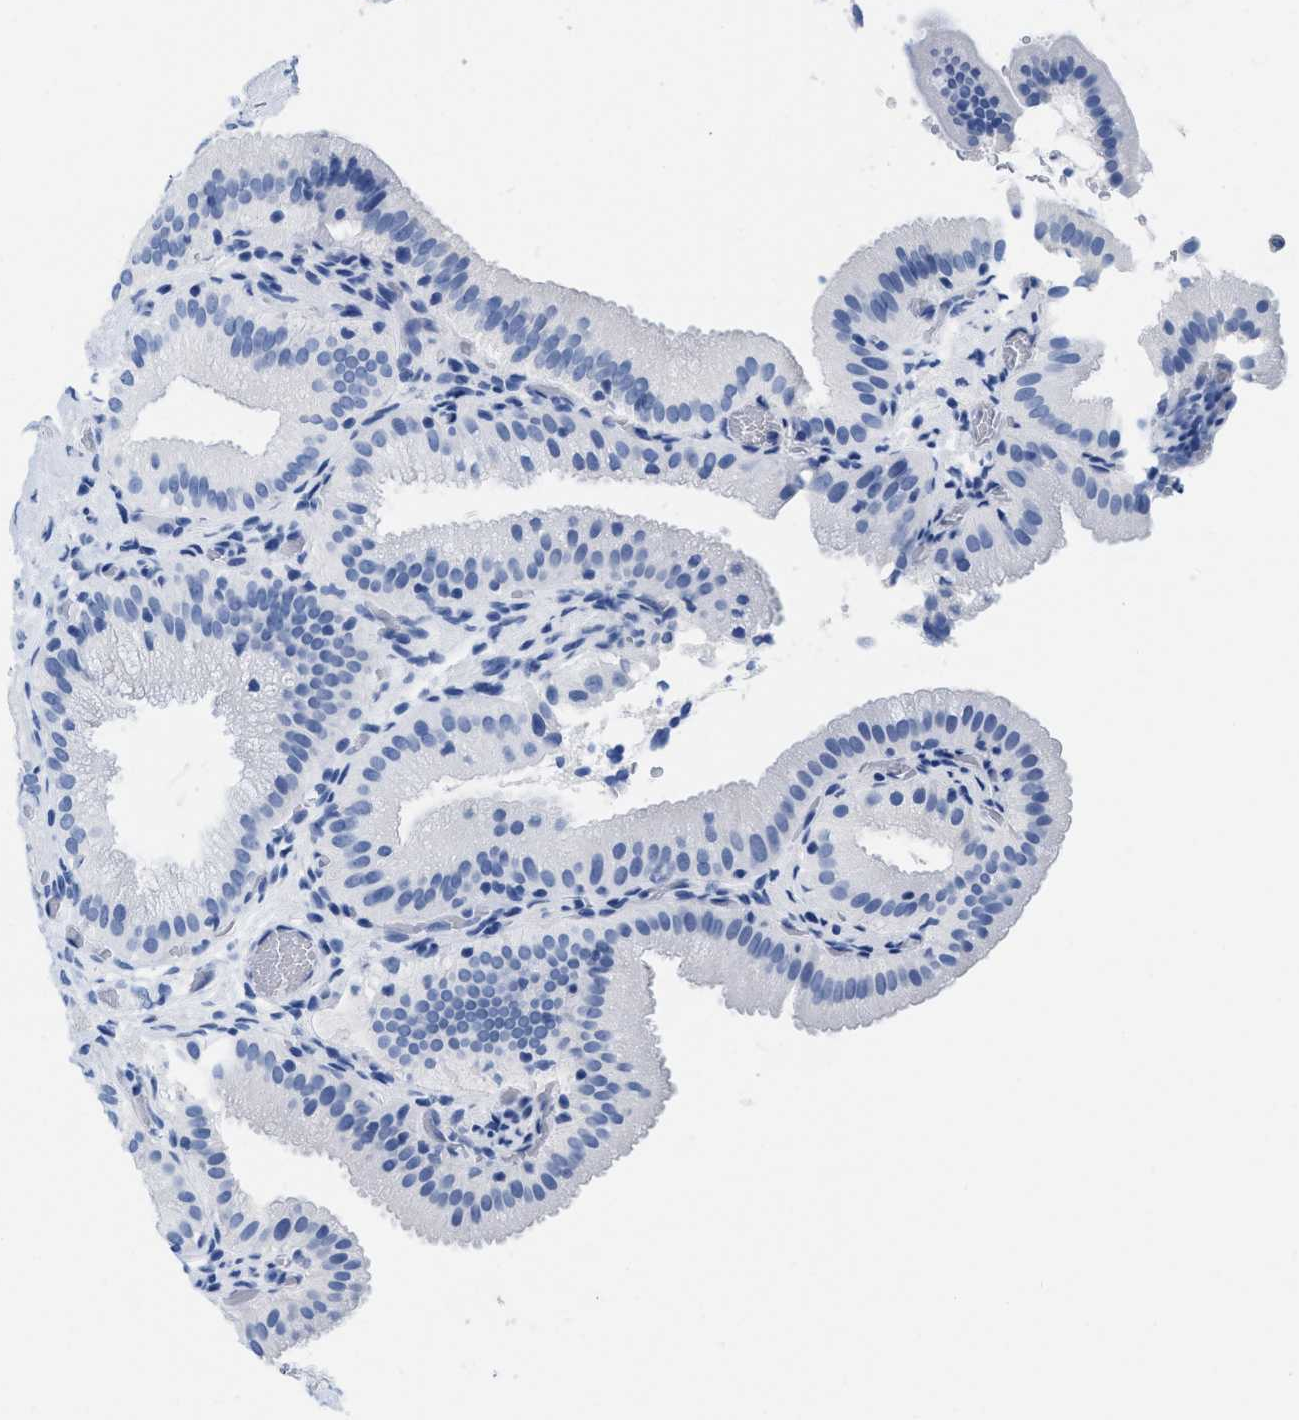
{"staining": {"intensity": "negative", "quantity": "none", "location": "none"}, "tissue": "gallbladder", "cell_type": "Glandular cells", "image_type": "normal", "snomed": [{"axis": "morphology", "description": "Normal tissue, NOS"}, {"axis": "topography", "description": "Gallbladder"}], "caption": "High power microscopy micrograph of an IHC histopathology image of unremarkable gallbladder, revealing no significant expression in glandular cells. The staining is performed using DAB (3,3'-diaminobenzidine) brown chromogen with nuclei counter-stained in using hematoxylin.", "gene": "CR1", "patient": {"sex": "male", "age": 54}}